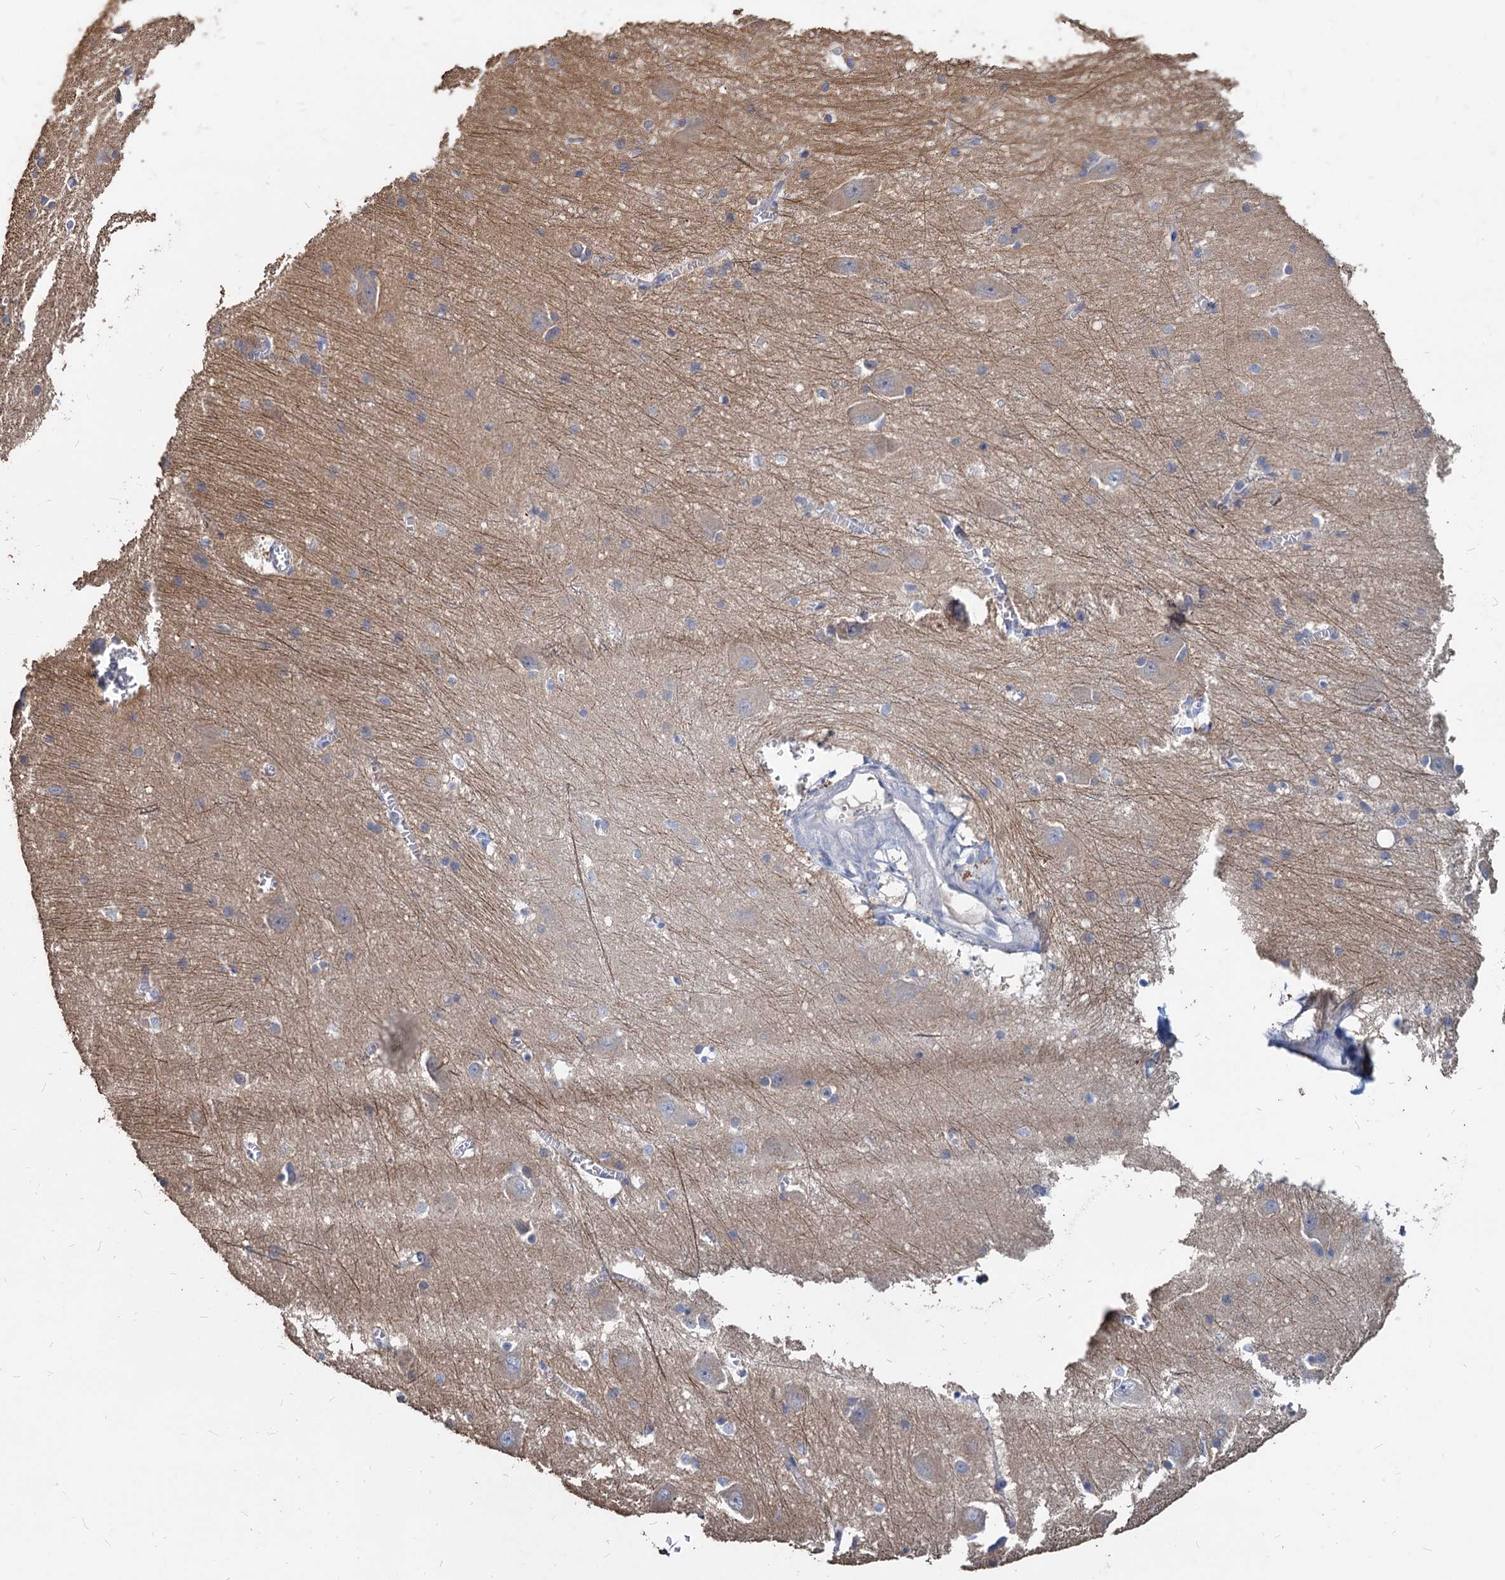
{"staining": {"intensity": "negative", "quantity": "none", "location": "none"}, "tissue": "caudate", "cell_type": "Glial cells", "image_type": "normal", "snomed": [{"axis": "morphology", "description": "Normal tissue, NOS"}, {"axis": "topography", "description": "Lateral ventricle wall"}], "caption": "DAB (3,3'-diaminobenzidine) immunohistochemical staining of unremarkable human caudate demonstrates no significant staining in glial cells.", "gene": "DEPDC4", "patient": {"sex": "male", "age": 37}}